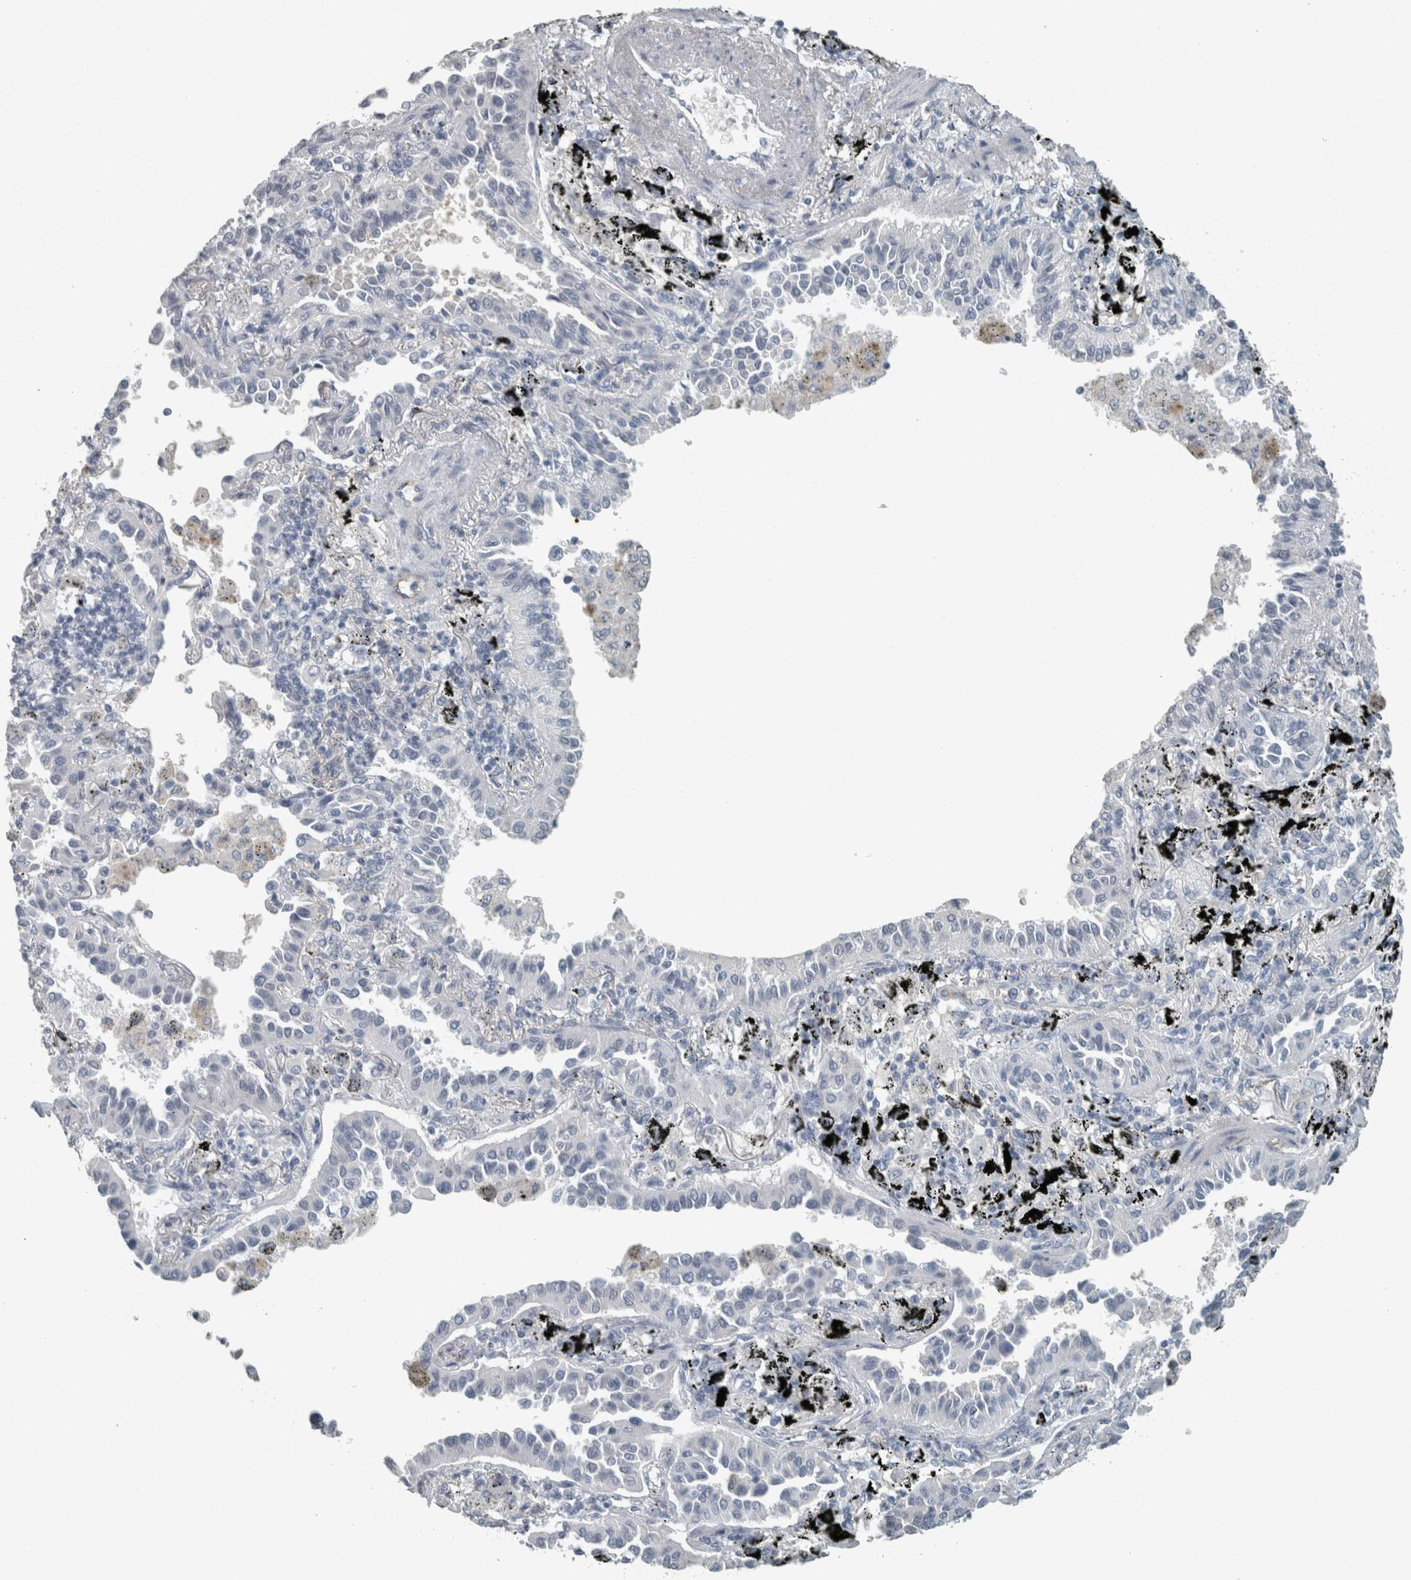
{"staining": {"intensity": "negative", "quantity": "none", "location": "none"}, "tissue": "lung cancer", "cell_type": "Tumor cells", "image_type": "cancer", "snomed": [{"axis": "morphology", "description": "Normal tissue, NOS"}, {"axis": "morphology", "description": "Adenocarcinoma, NOS"}, {"axis": "topography", "description": "Lung"}], "caption": "High magnification brightfield microscopy of lung cancer stained with DAB (3,3'-diaminobenzidine) (brown) and counterstained with hematoxylin (blue): tumor cells show no significant staining.", "gene": "CHL1", "patient": {"sex": "male", "age": 59}}